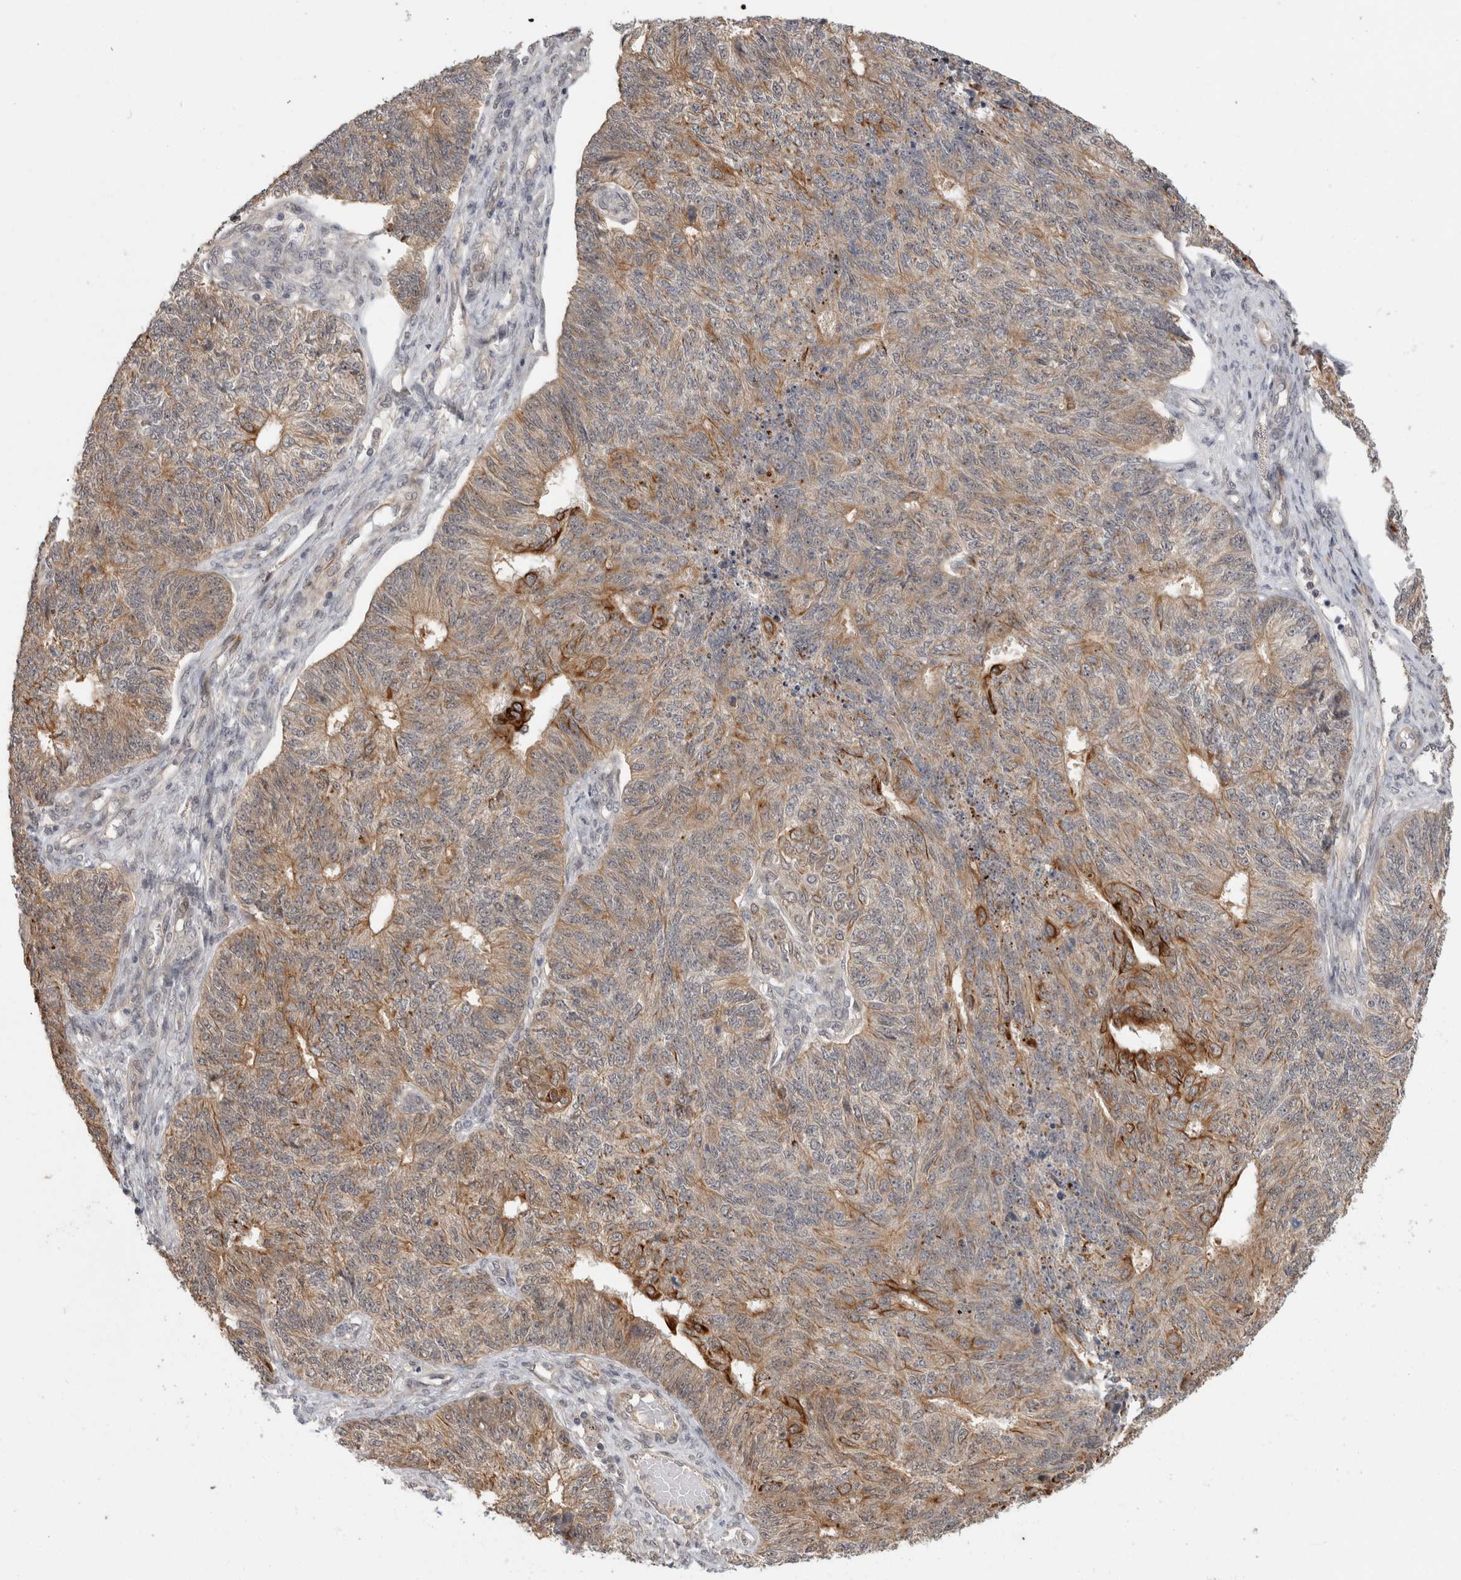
{"staining": {"intensity": "moderate", "quantity": ">75%", "location": "cytoplasmic/membranous"}, "tissue": "endometrial cancer", "cell_type": "Tumor cells", "image_type": "cancer", "snomed": [{"axis": "morphology", "description": "Adenocarcinoma, NOS"}, {"axis": "topography", "description": "Endometrium"}], "caption": "The micrograph reveals staining of endometrial adenocarcinoma, revealing moderate cytoplasmic/membranous protein expression (brown color) within tumor cells.", "gene": "CRISPLD1", "patient": {"sex": "female", "age": 32}}